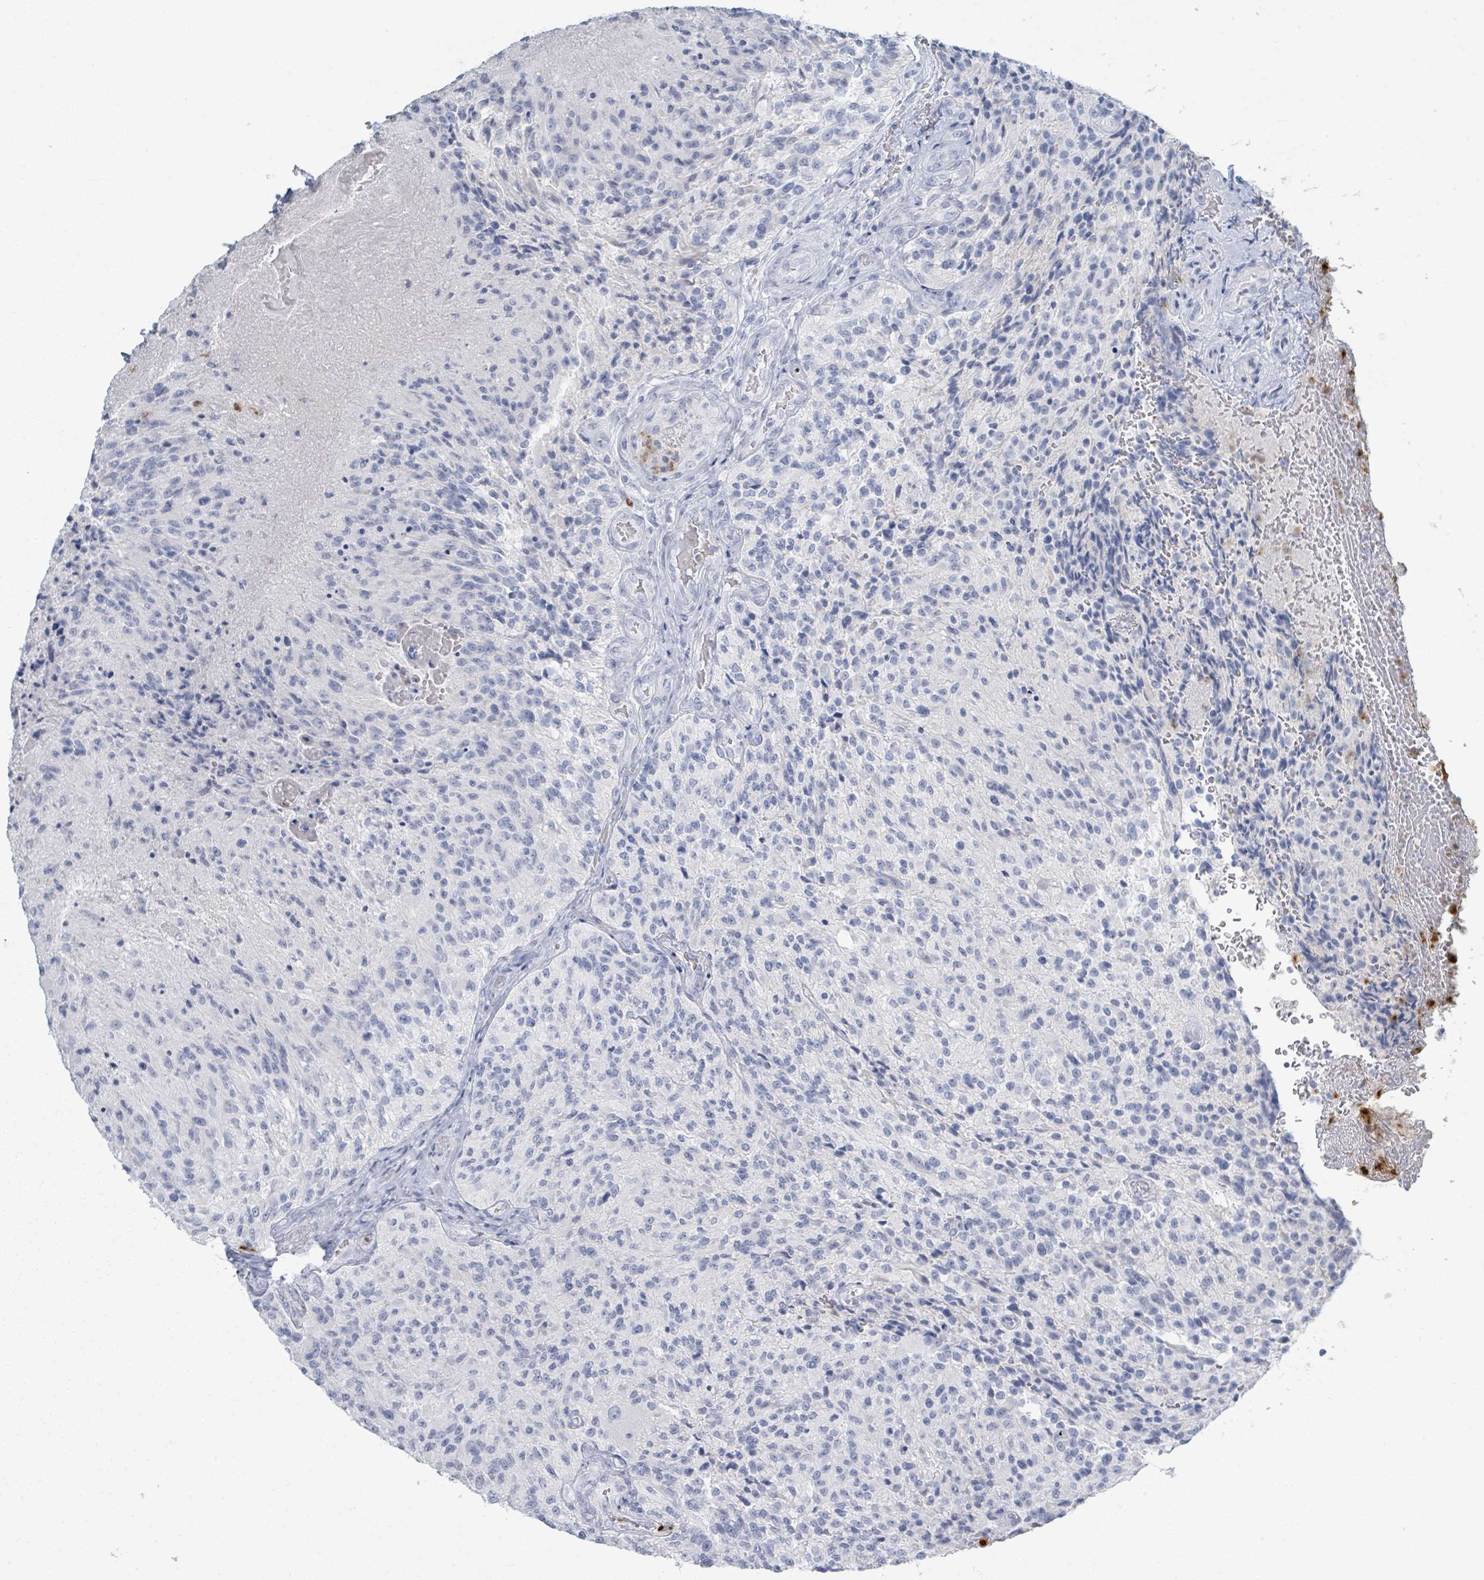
{"staining": {"intensity": "negative", "quantity": "none", "location": "none"}, "tissue": "glioma", "cell_type": "Tumor cells", "image_type": "cancer", "snomed": [{"axis": "morphology", "description": "Normal tissue, NOS"}, {"axis": "morphology", "description": "Glioma, malignant, High grade"}, {"axis": "topography", "description": "Cerebral cortex"}], "caption": "A micrograph of malignant glioma (high-grade) stained for a protein demonstrates no brown staining in tumor cells. (DAB immunohistochemistry visualized using brightfield microscopy, high magnification).", "gene": "DEFA4", "patient": {"sex": "male", "age": 56}}